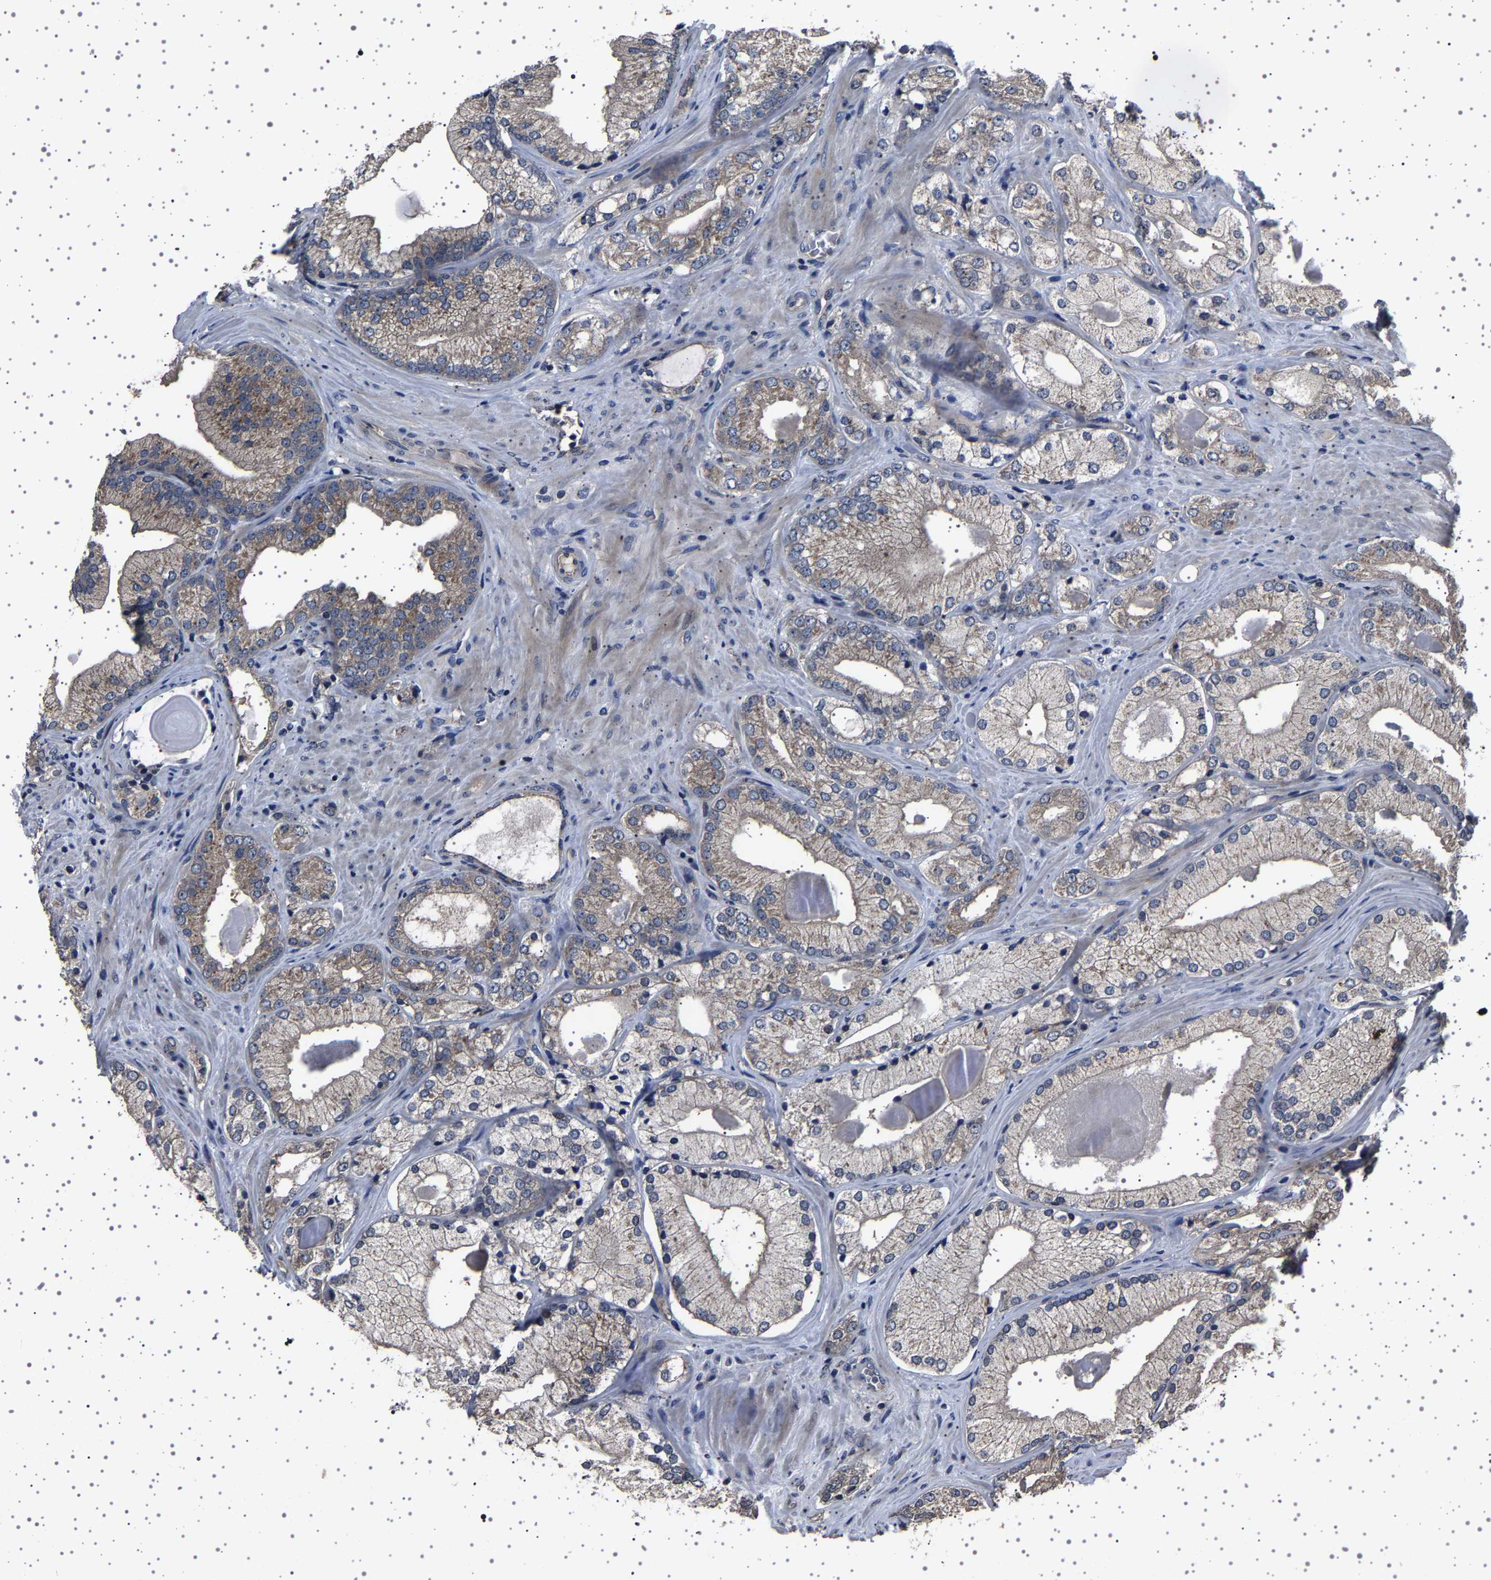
{"staining": {"intensity": "weak", "quantity": "<25%", "location": "cytoplasmic/membranous"}, "tissue": "prostate cancer", "cell_type": "Tumor cells", "image_type": "cancer", "snomed": [{"axis": "morphology", "description": "Adenocarcinoma, Low grade"}, {"axis": "topography", "description": "Prostate"}], "caption": "Tumor cells are negative for protein expression in human low-grade adenocarcinoma (prostate).", "gene": "NCKAP1", "patient": {"sex": "male", "age": 65}}